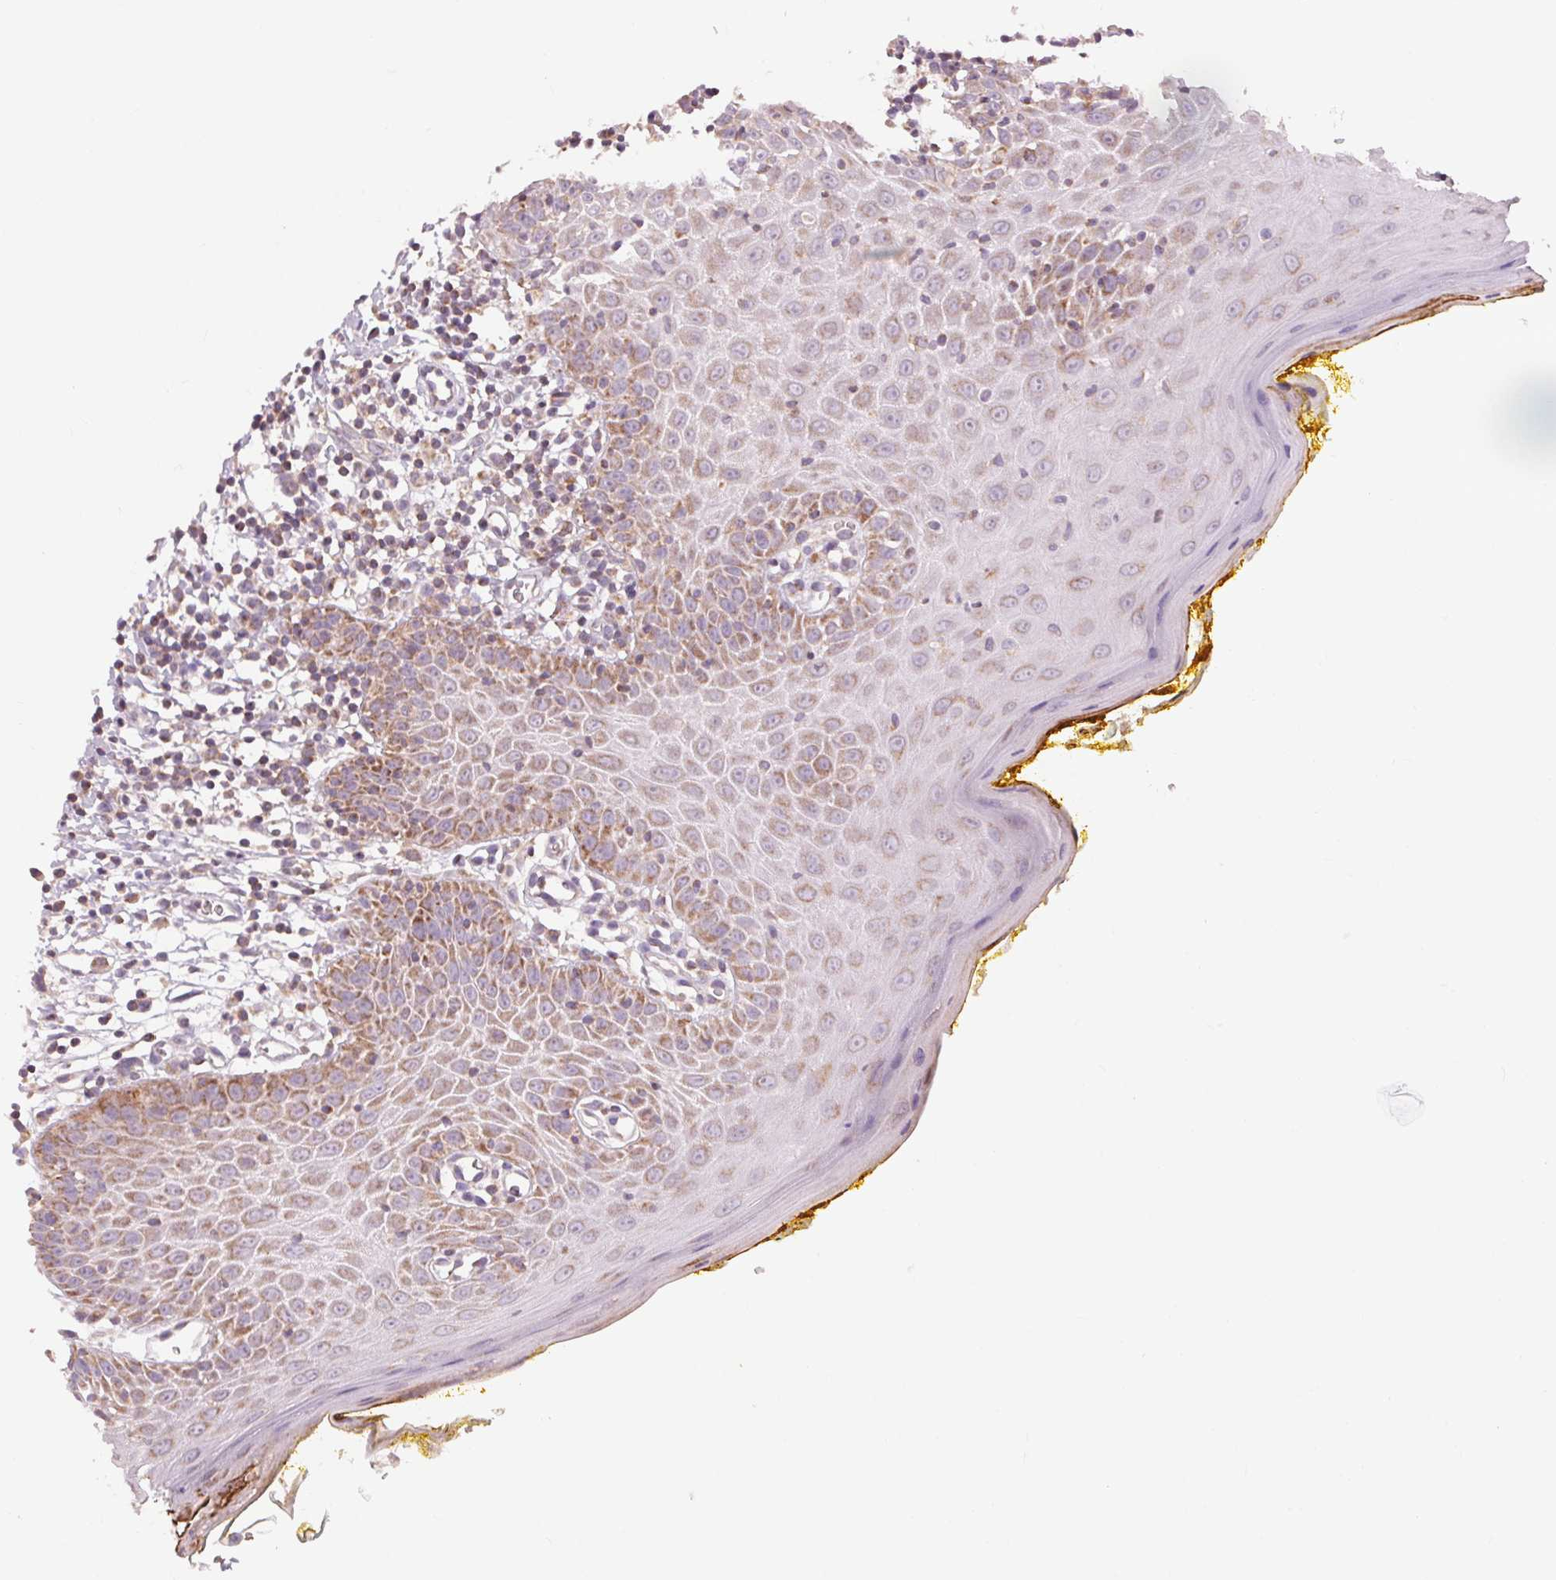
{"staining": {"intensity": "moderate", "quantity": "25%-75%", "location": "cytoplasmic/membranous"}, "tissue": "oral mucosa", "cell_type": "Squamous epithelial cells", "image_type": "normal", "snomed": [{"axis": "morphology", "description": "Normal tissue, NOS"}, {"axis": "topography", "description": "Oral tissue"}, {"axis": "topography", "description": "Tounge, NOS"}], "caption": "Protein analysis of unremarkable oral mucosa displays moderate cytoplasmic/membranous staining in approximately 25%-75% of squamous epithelial cells. (DAB IHC, brown staining for protein, blue staining for nuclei).", "gene": "COX6A1", "patient": {"sex": "female", "age": 58}}